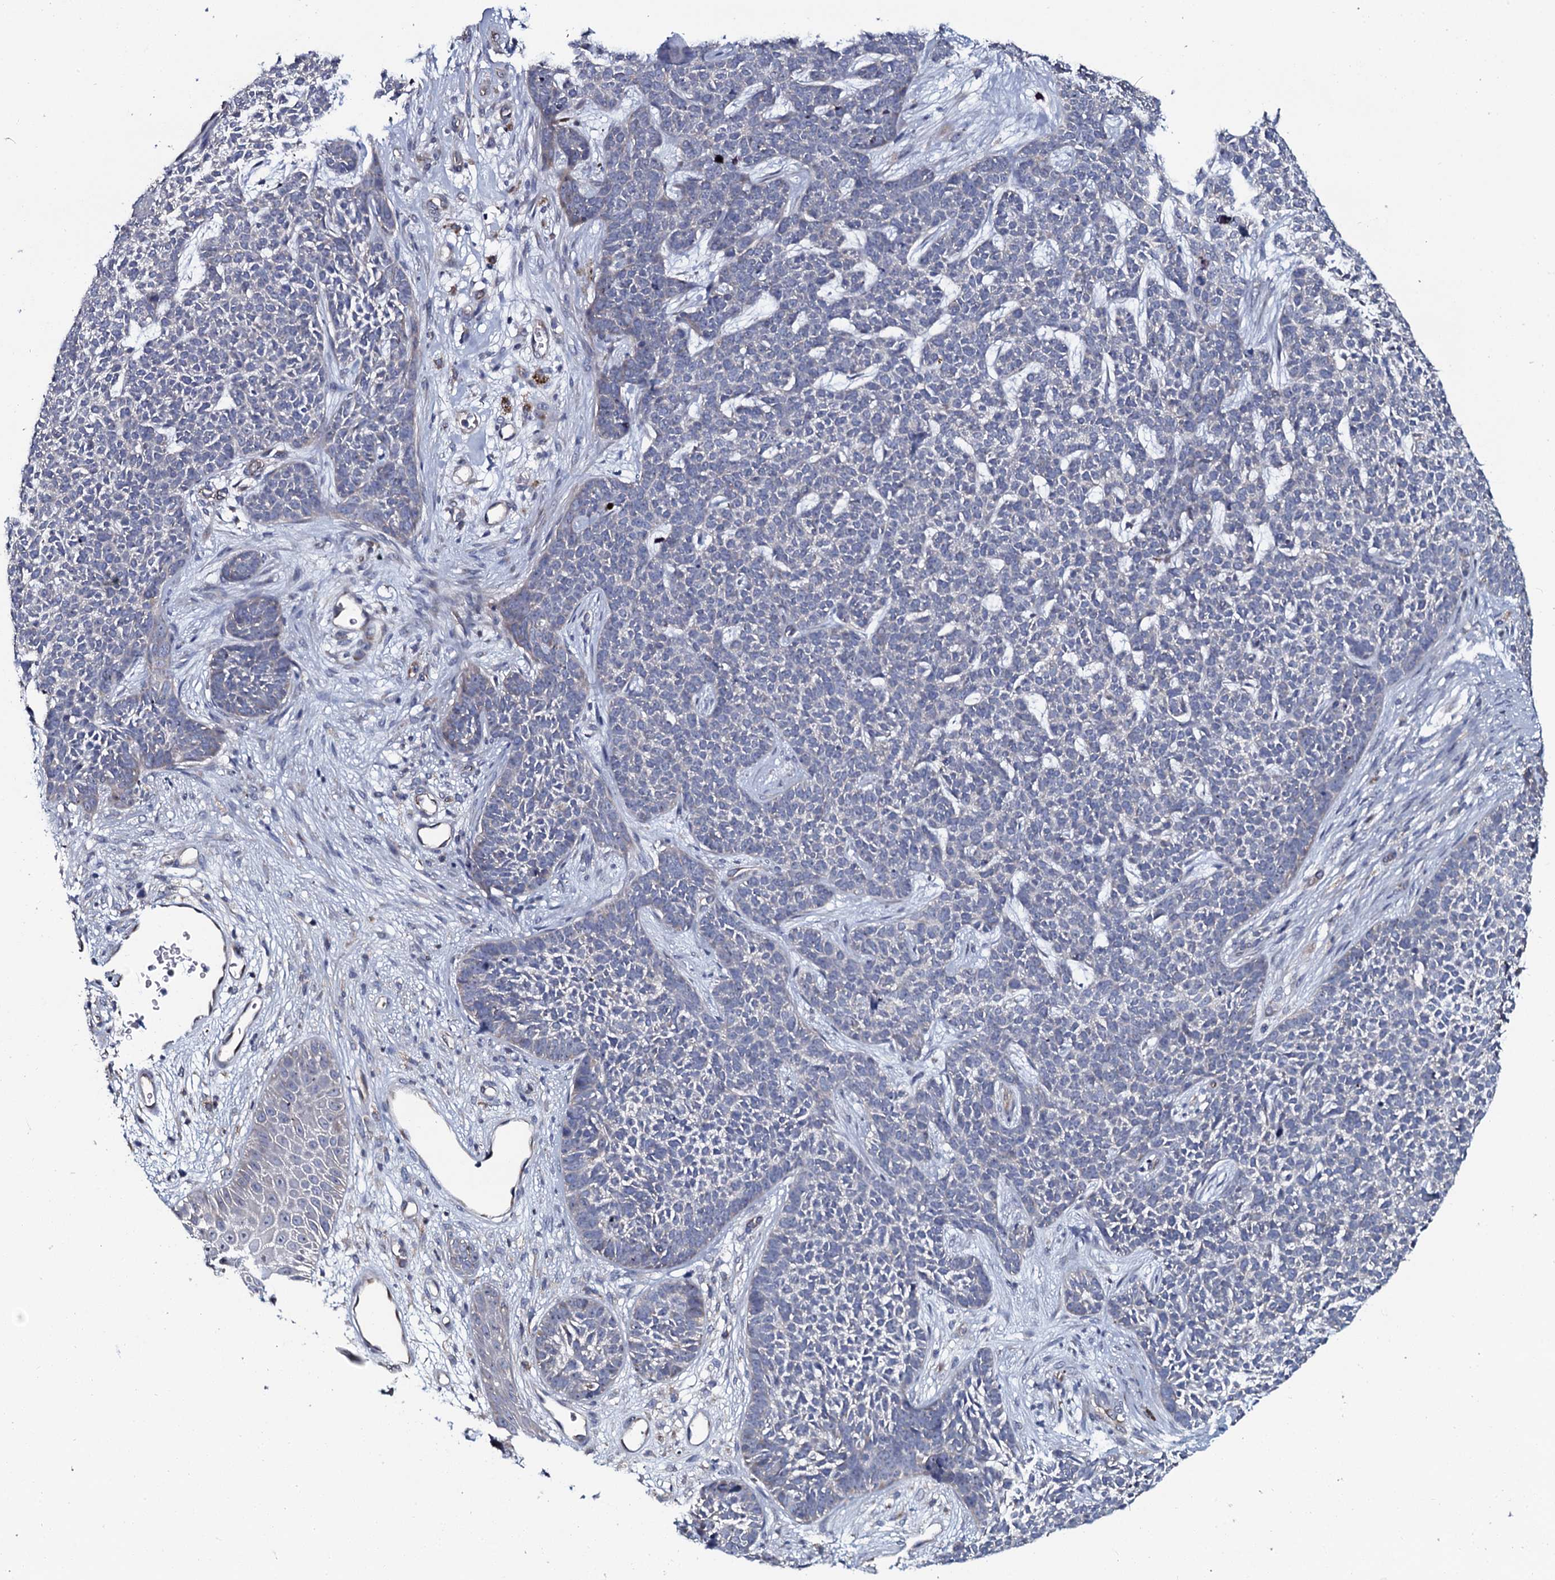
{"staining": {"intensity": "negative", "quantity": "none", "location": "none"}, "tissue": "skin cancer", "cell_type": "Tumor cells", "image_type": "cancer", "snomed": [{"axis": "morphology", "description": "Basal cell carcinoma"}, {"axis": "topography", "description": "Skin"}], "caption": "Immunohistochemical staining of skin cancer exhibits no significant staining in tumor cells. (Immunohistochemistry, brightfield microscopy, high magnification).", "gene": "TMEM151A", "patient": {"sex": "female", "age": 84}}